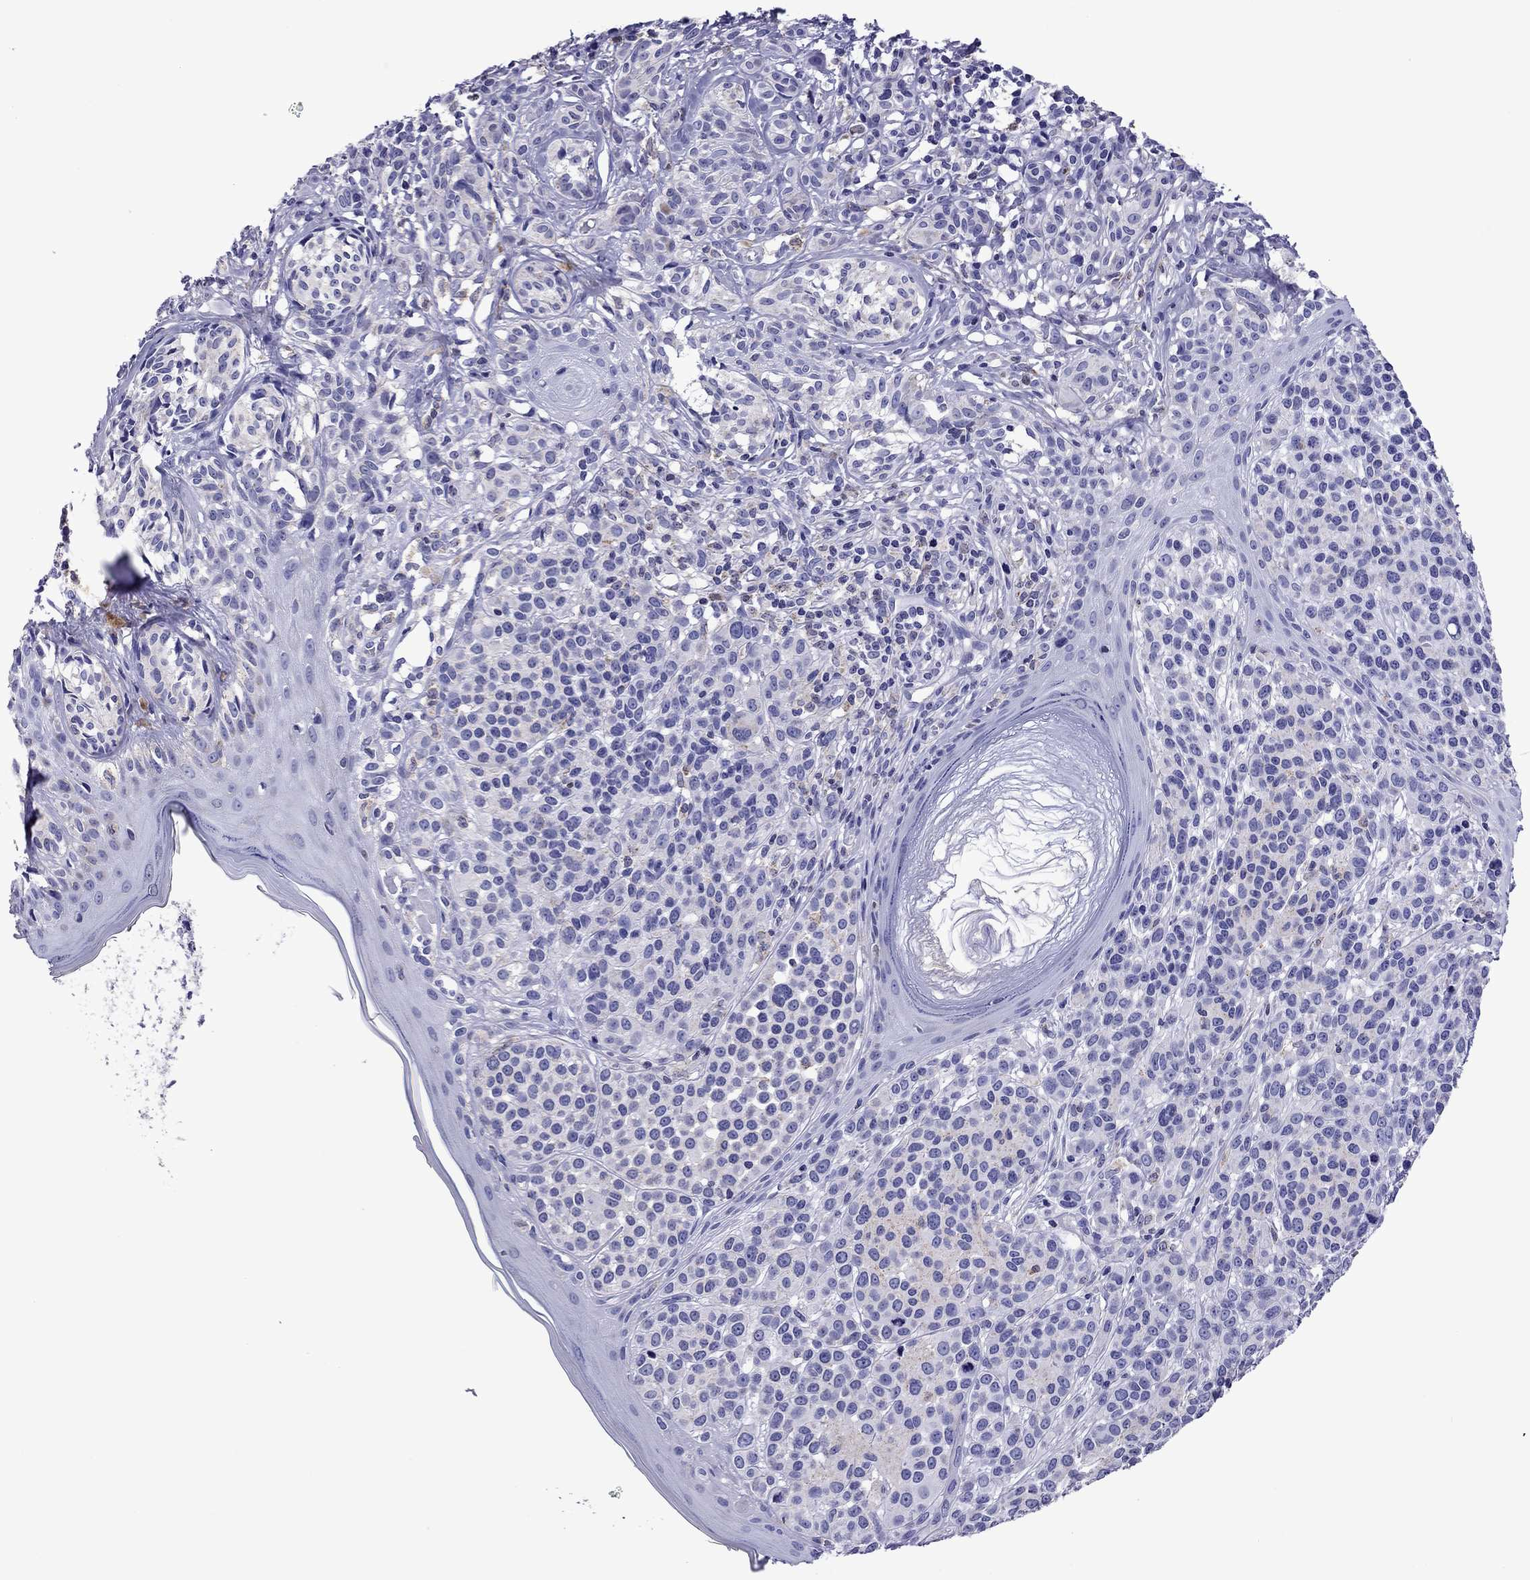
{"staining": {"intensity": "weak", "quantity": "<25%", "location": "cytoplasmic/membranous"}, "tissue": "melanoma", "cell_type": "Tumor cells", "image_type": "cancer", "snomed": [{"axis": "morphology", "description": "Malignant melanoma, NOS"}, {"axis": "topography", "description": "Skin"}], "caption": "Tumor cells are negative for brown protein staining in malignant melanoma.", "gene": "SCG2", "patient": {"sex": "male", "age": 79}}